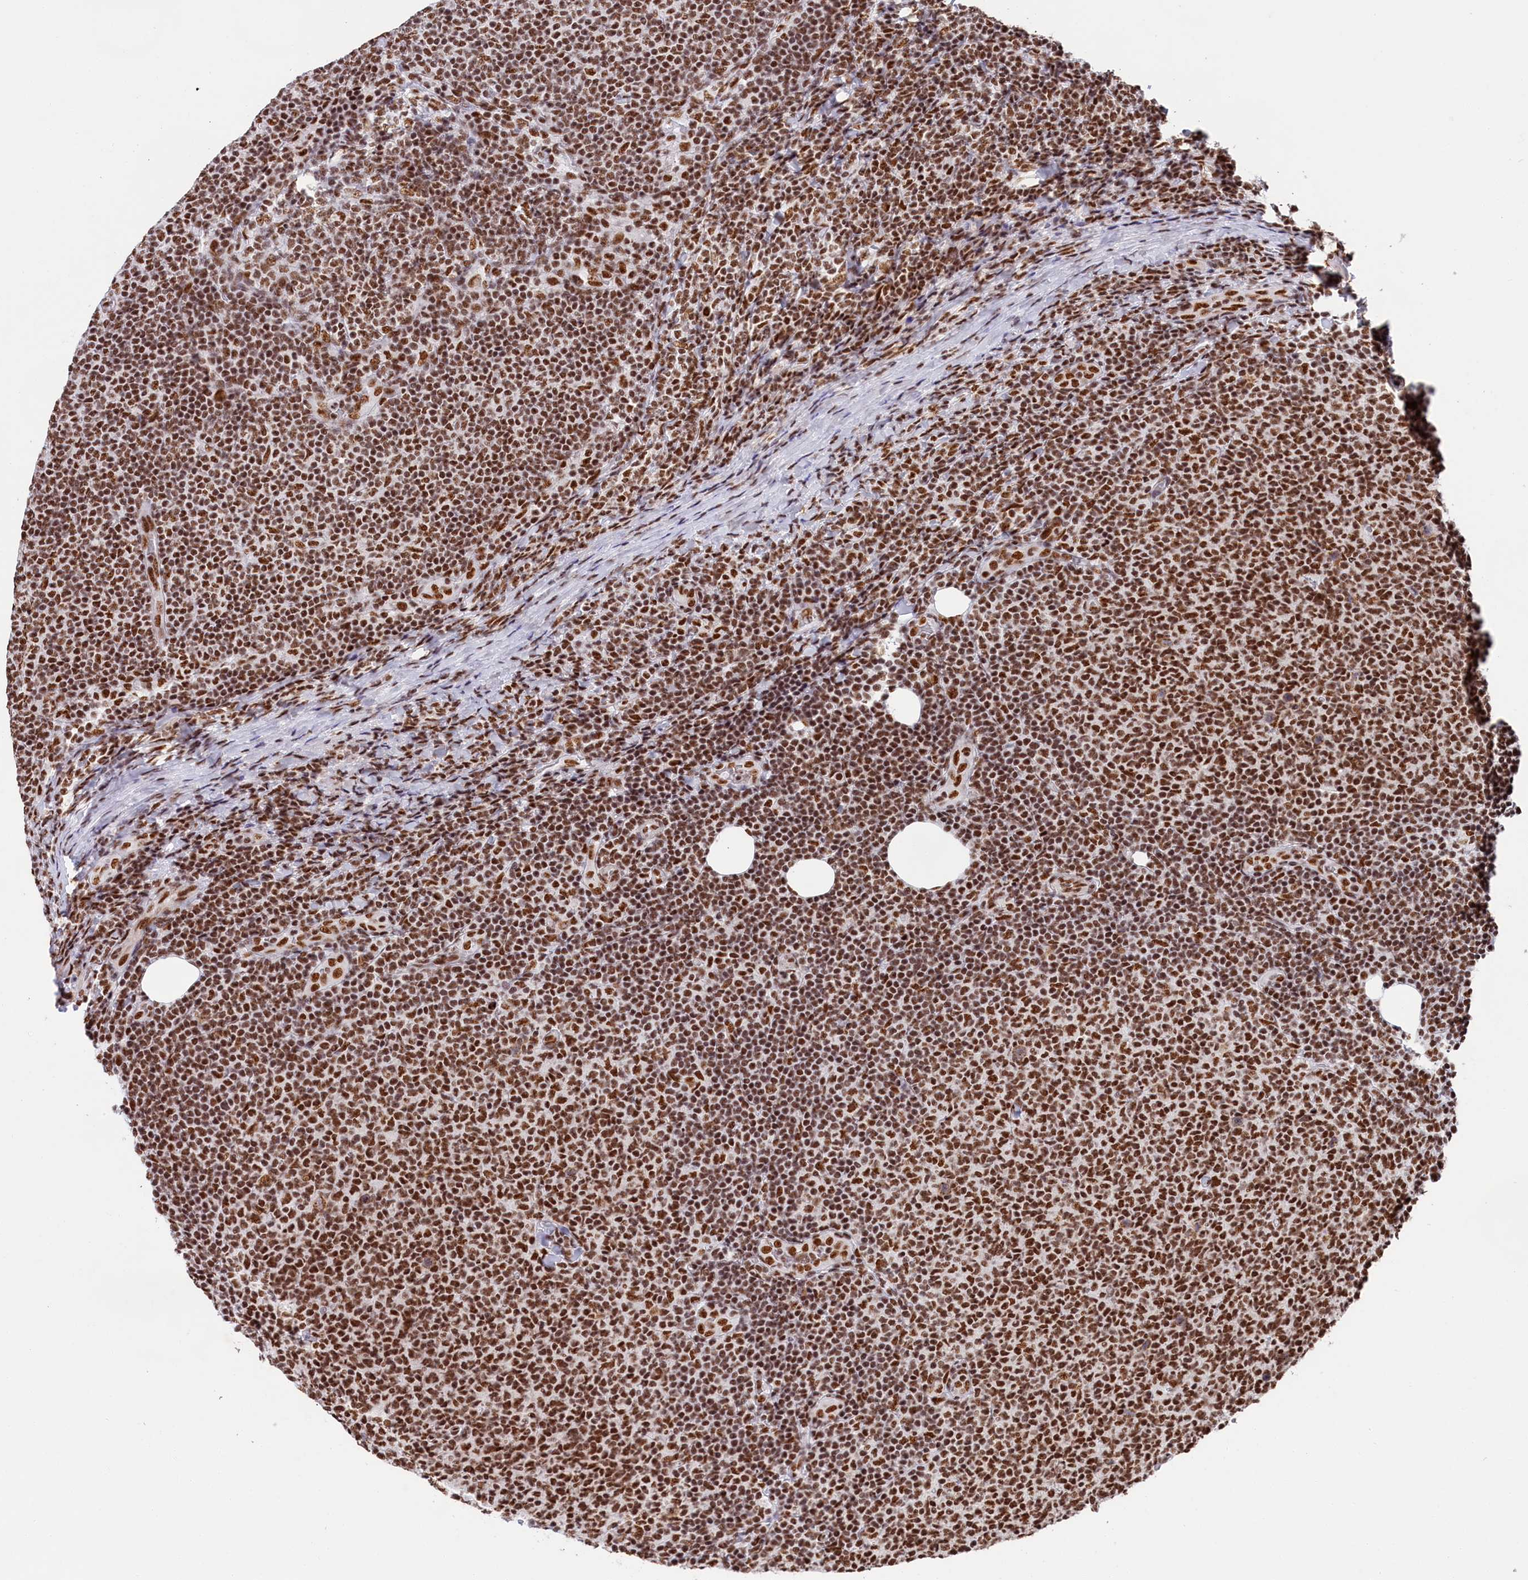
{"staining": {"intensity": "strong", "quantity": ">75%", "location": "nuclear"}, "tissue": "lymphoma", "cell_type": "Tumor cells", "image_type": "cancer", "snomed": [{"axis": "morphology", "description": "Malignant lymphoma, non-Hodgkin's type, Low grade"}, {"axis": "topography", "description": "Lymph node"}], "caption": "Immunohistochemistry micrograph of human lymphoma stained for a protein (brown), which shows high levels of strong nuclear expression in approximately >75% of tumor cells.", "gene": "SNRNP70", "patient": {"sex": "male", "age": 66}}